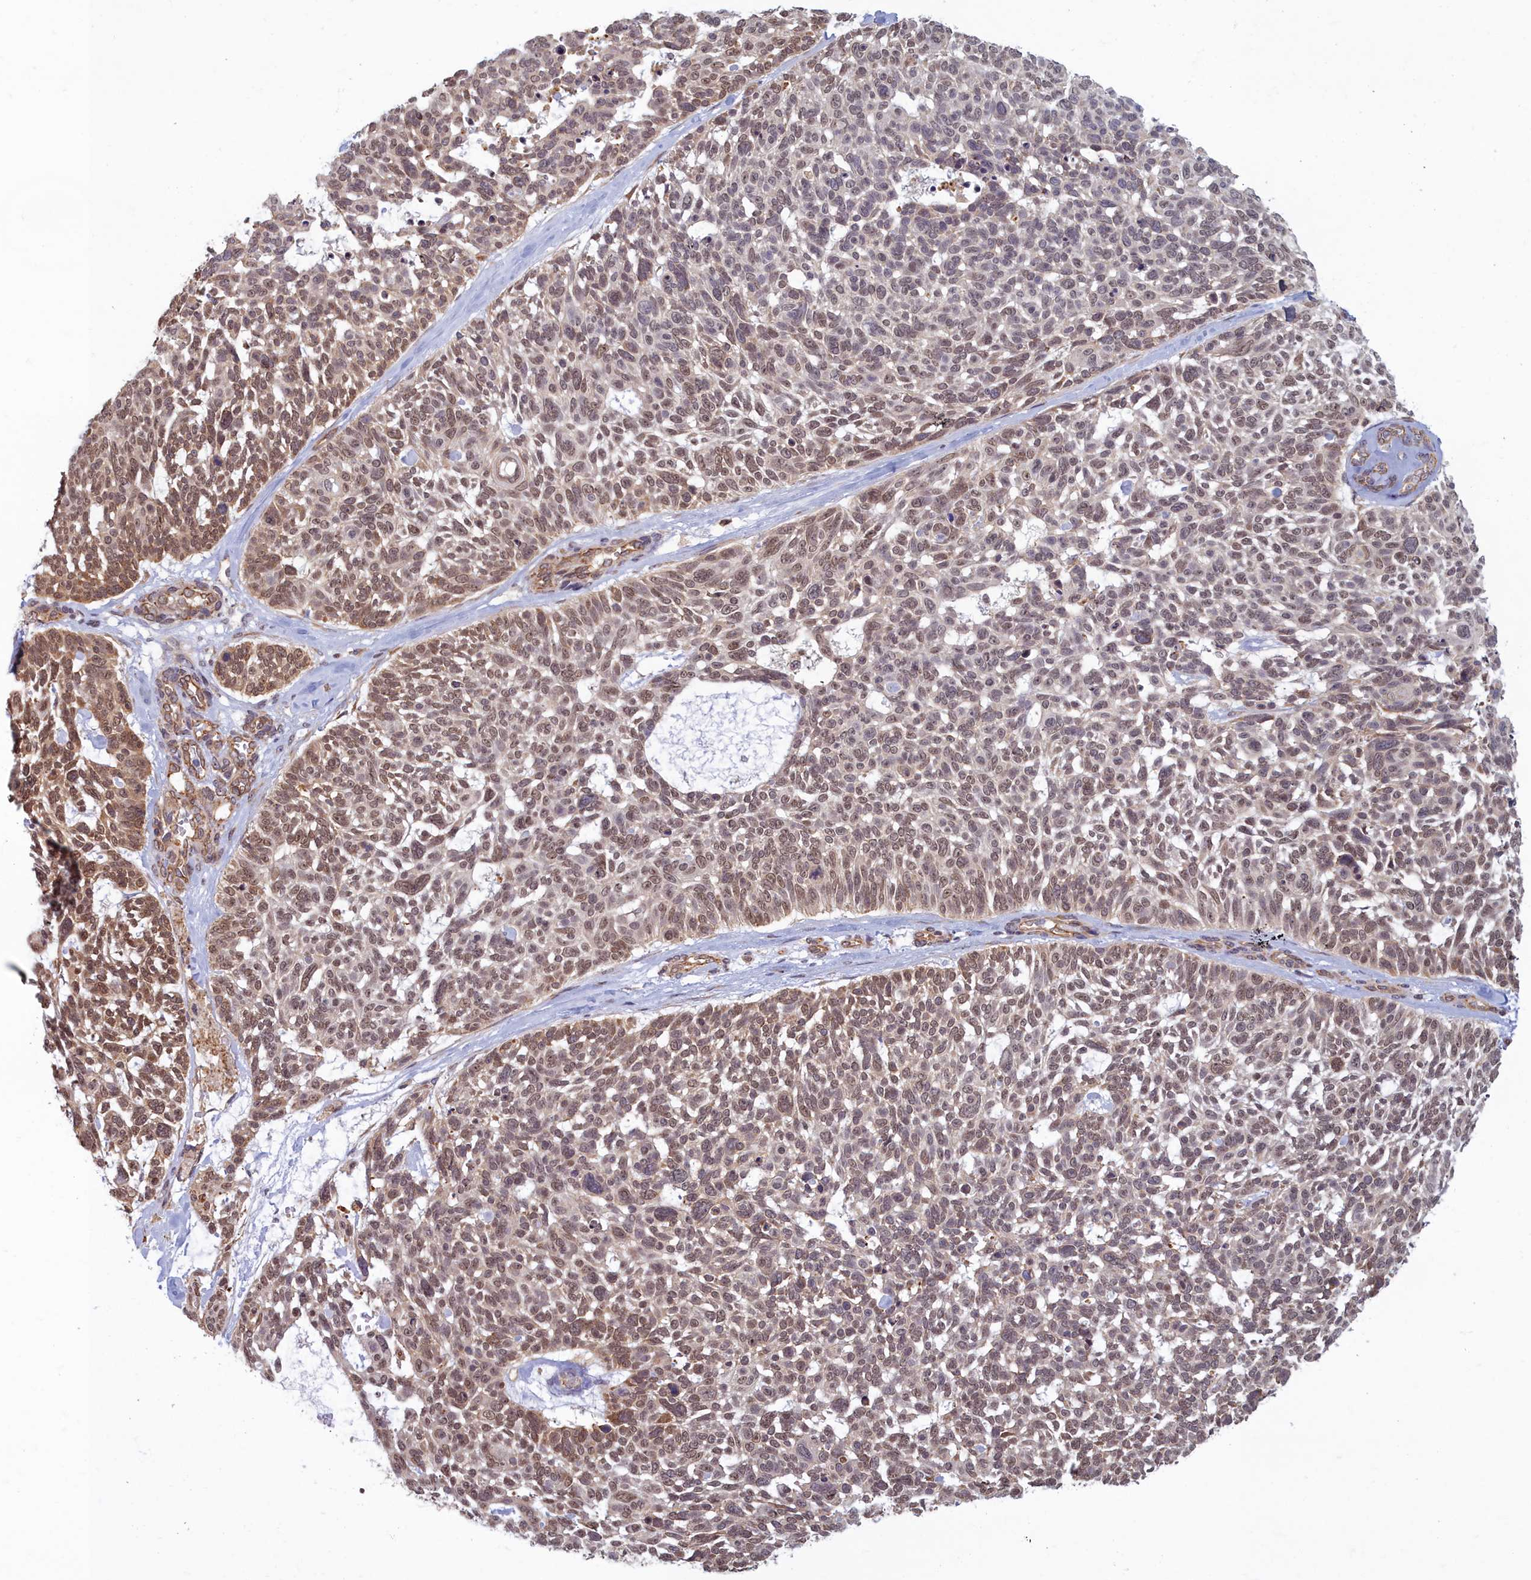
{"staining": {"intensity": "moderate", "quantity": ">75%", "location": "cytoplasmic/membranous,nuclear"}, "tissue": "skin cancer", "cell_type": "Tumor cells", "image_type": "cancer", "snomed": [{"axis": "morphology", "description": "Basal cell carcinoma"}, {"axis": "topography", "description": "Skin"}], "caption": "Skin basal cell carcinoma stained with immunohistochemistry demonstrates moderate cytoplasmic/membranous and nuclear staining in approximately >75% of tumor cells.", "gene": "MAK16", "patient": {"sex": "male", "age": 88}}